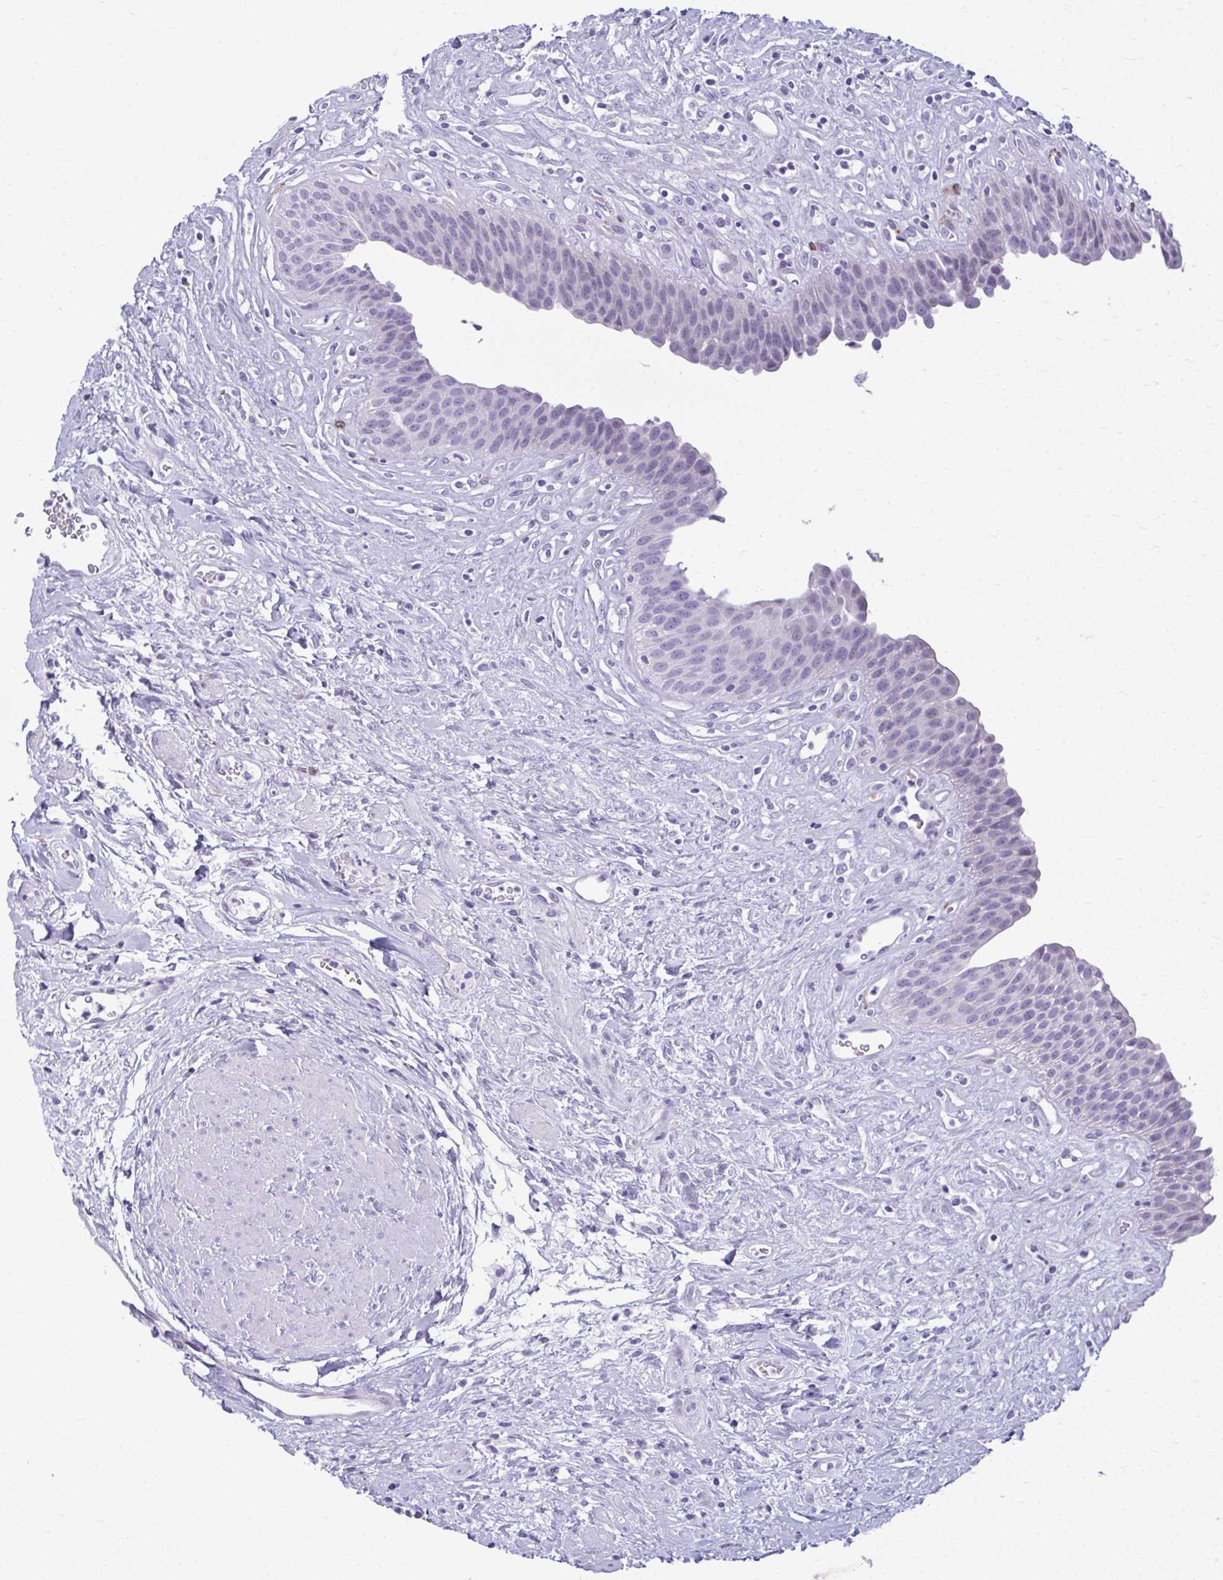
{"staining": {"intensity": "negative", "quantity": "none", "location": "none"}, "tissue": "urinary bladder", "cell_type": "Urothelial cells", "image_type": "normal", "snomed": [{"axis": "morphology", "description": "Normal tissue, NOS"}, {"axis": "topography", "description": "Urinary bladder"}], "caption": "This is a histopathology image of IHC staining of unremarkable urinary bladder, which shows no positivity in urothelial cells.", "gene": "SERPINI1", "patient": {"sex": "female", "age": 56}}